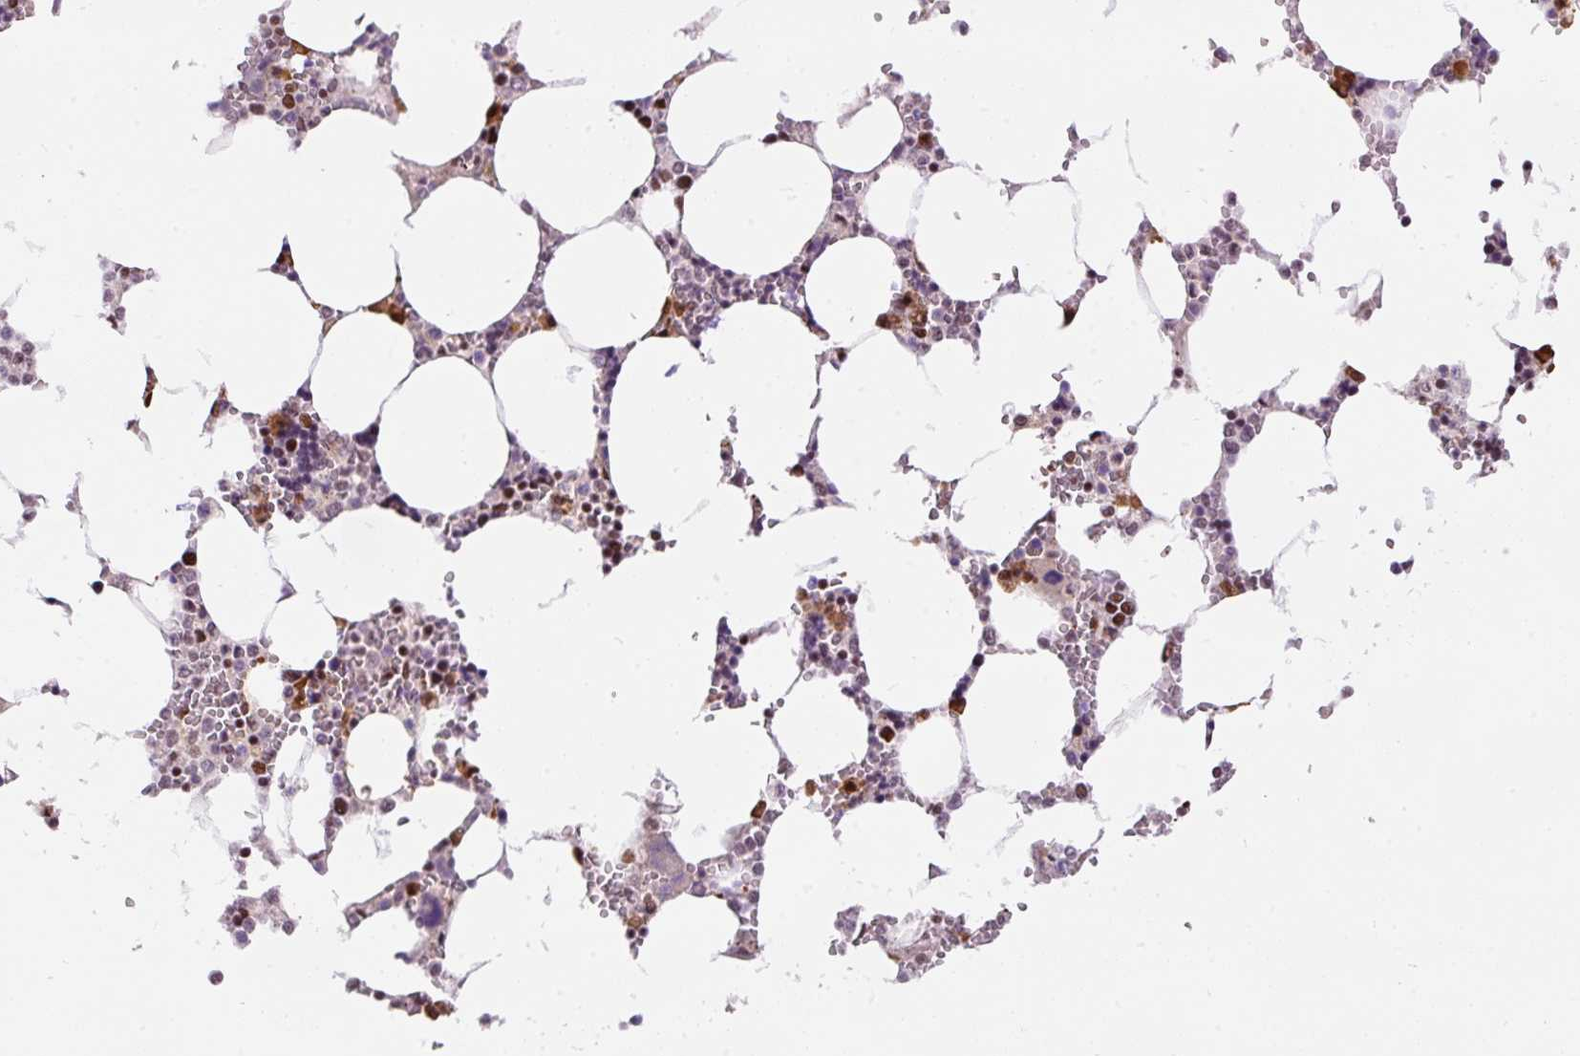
{"staining": {"intensity": "strong", "quantity": "25%-75%", "location": "nuclear"}, "tissue": "bone marrow", "cell_type": "Hematopoietic cells", "image_type": "normal", "snomed": [{"axis": "morphology", "description": "Normal tissue, NOS"}, {"axis": "topography", "description": "Bone marrow"}], "caption": "Protein positivity by IHC shows strong nuclear positivity in about 25%-75% of hematopoietic cells in unremarkable bone marrow.", "gene": "HNRNPC", "patient": {"sex": "male", "age": 64}}